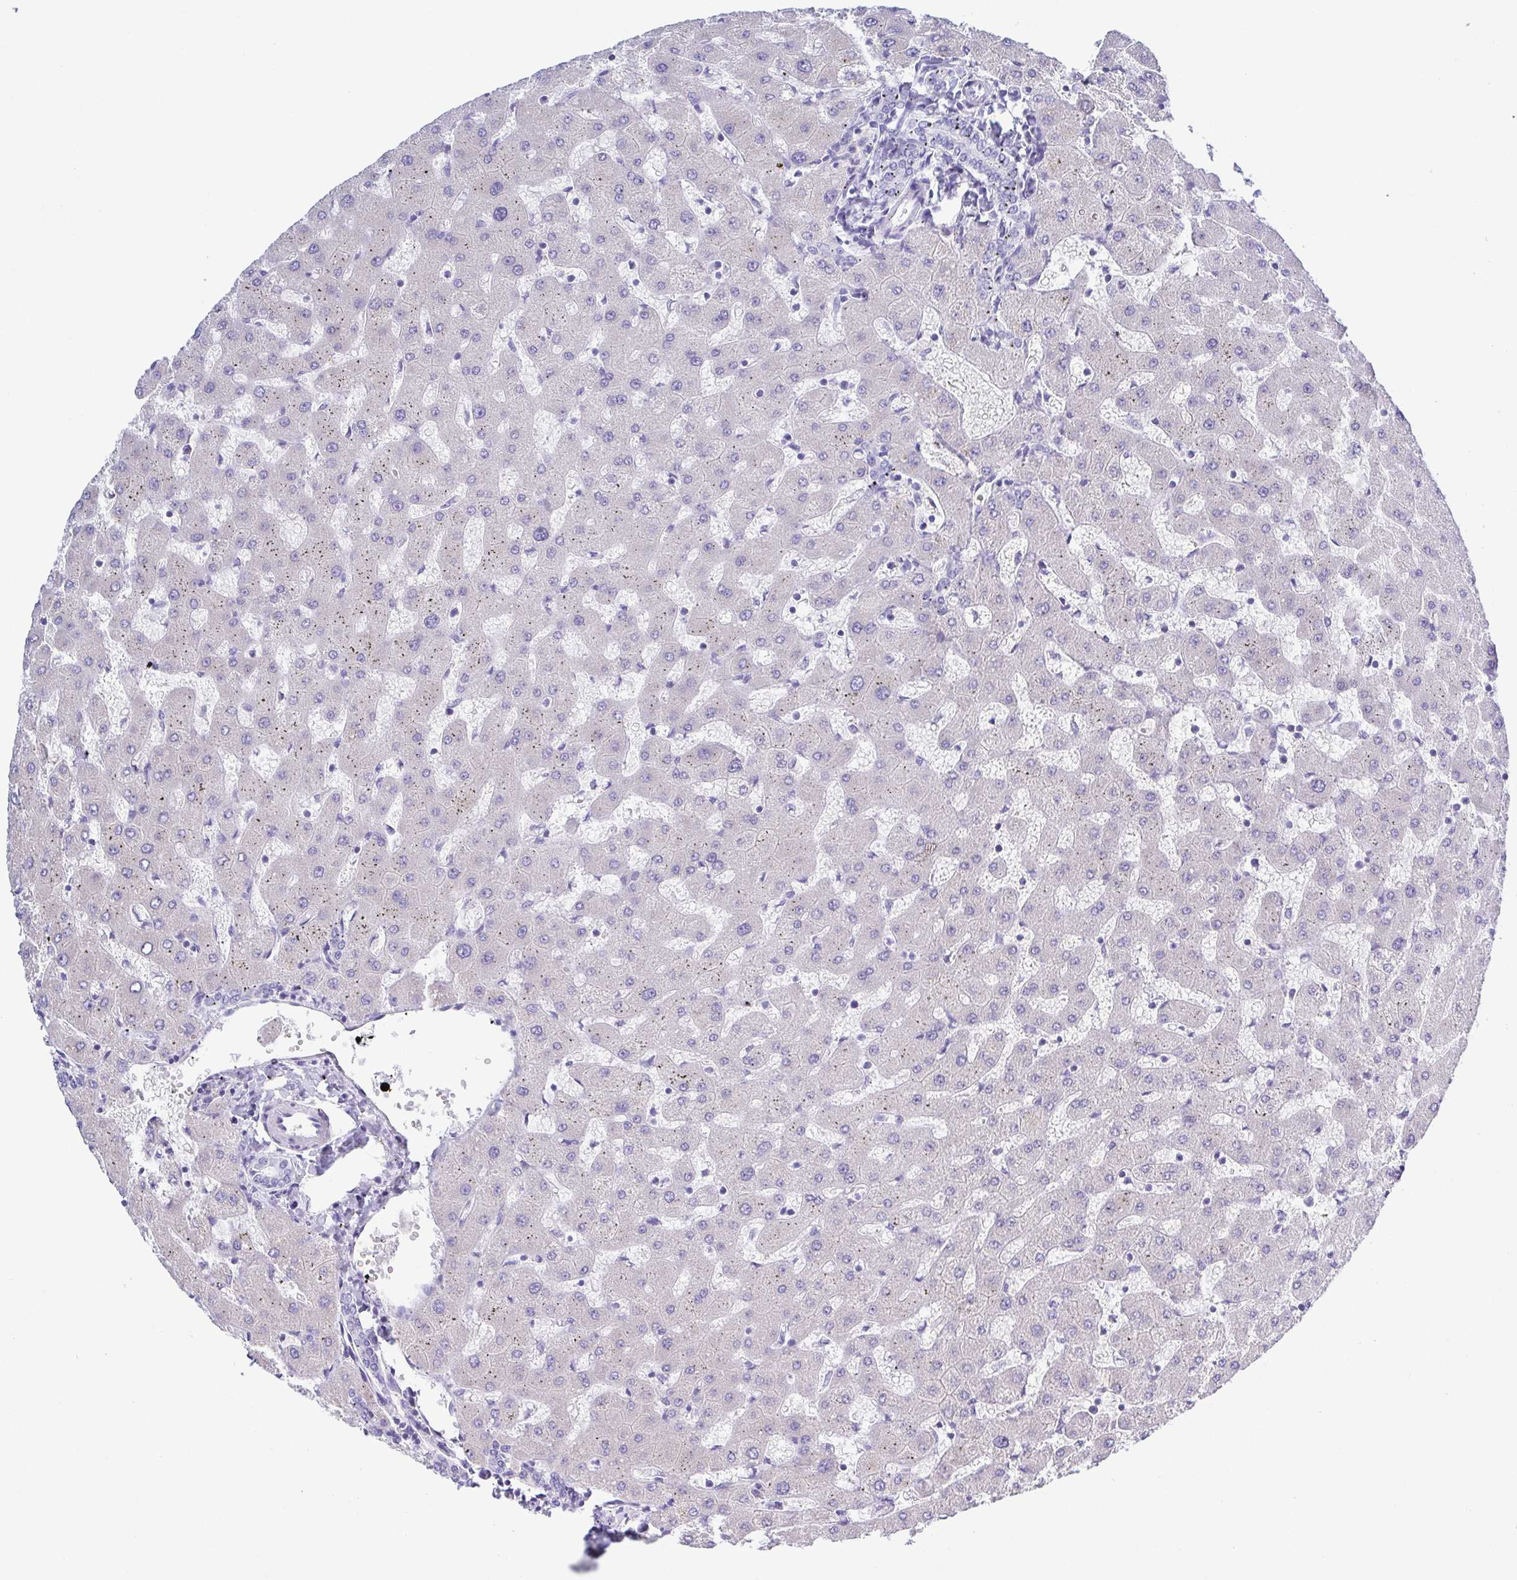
{"staining": {"intensity": "negative", "quantity": "none", "location": "none"}, "tissue": "liver", "cell_type": "Cholangiocytes", "image_type": "normal", "snomed": [{"axis": "morphology", "description": "Normal tissue, NOS"}, {"axis": "topography", "description": "Liver"}], "caption": "The immunohistochemistry (IHC) photomicrograph has no significant positivity in cholangiocytes of liver.", "gene": "A1BG", "patient": {"sex": "female", "age": 63}}